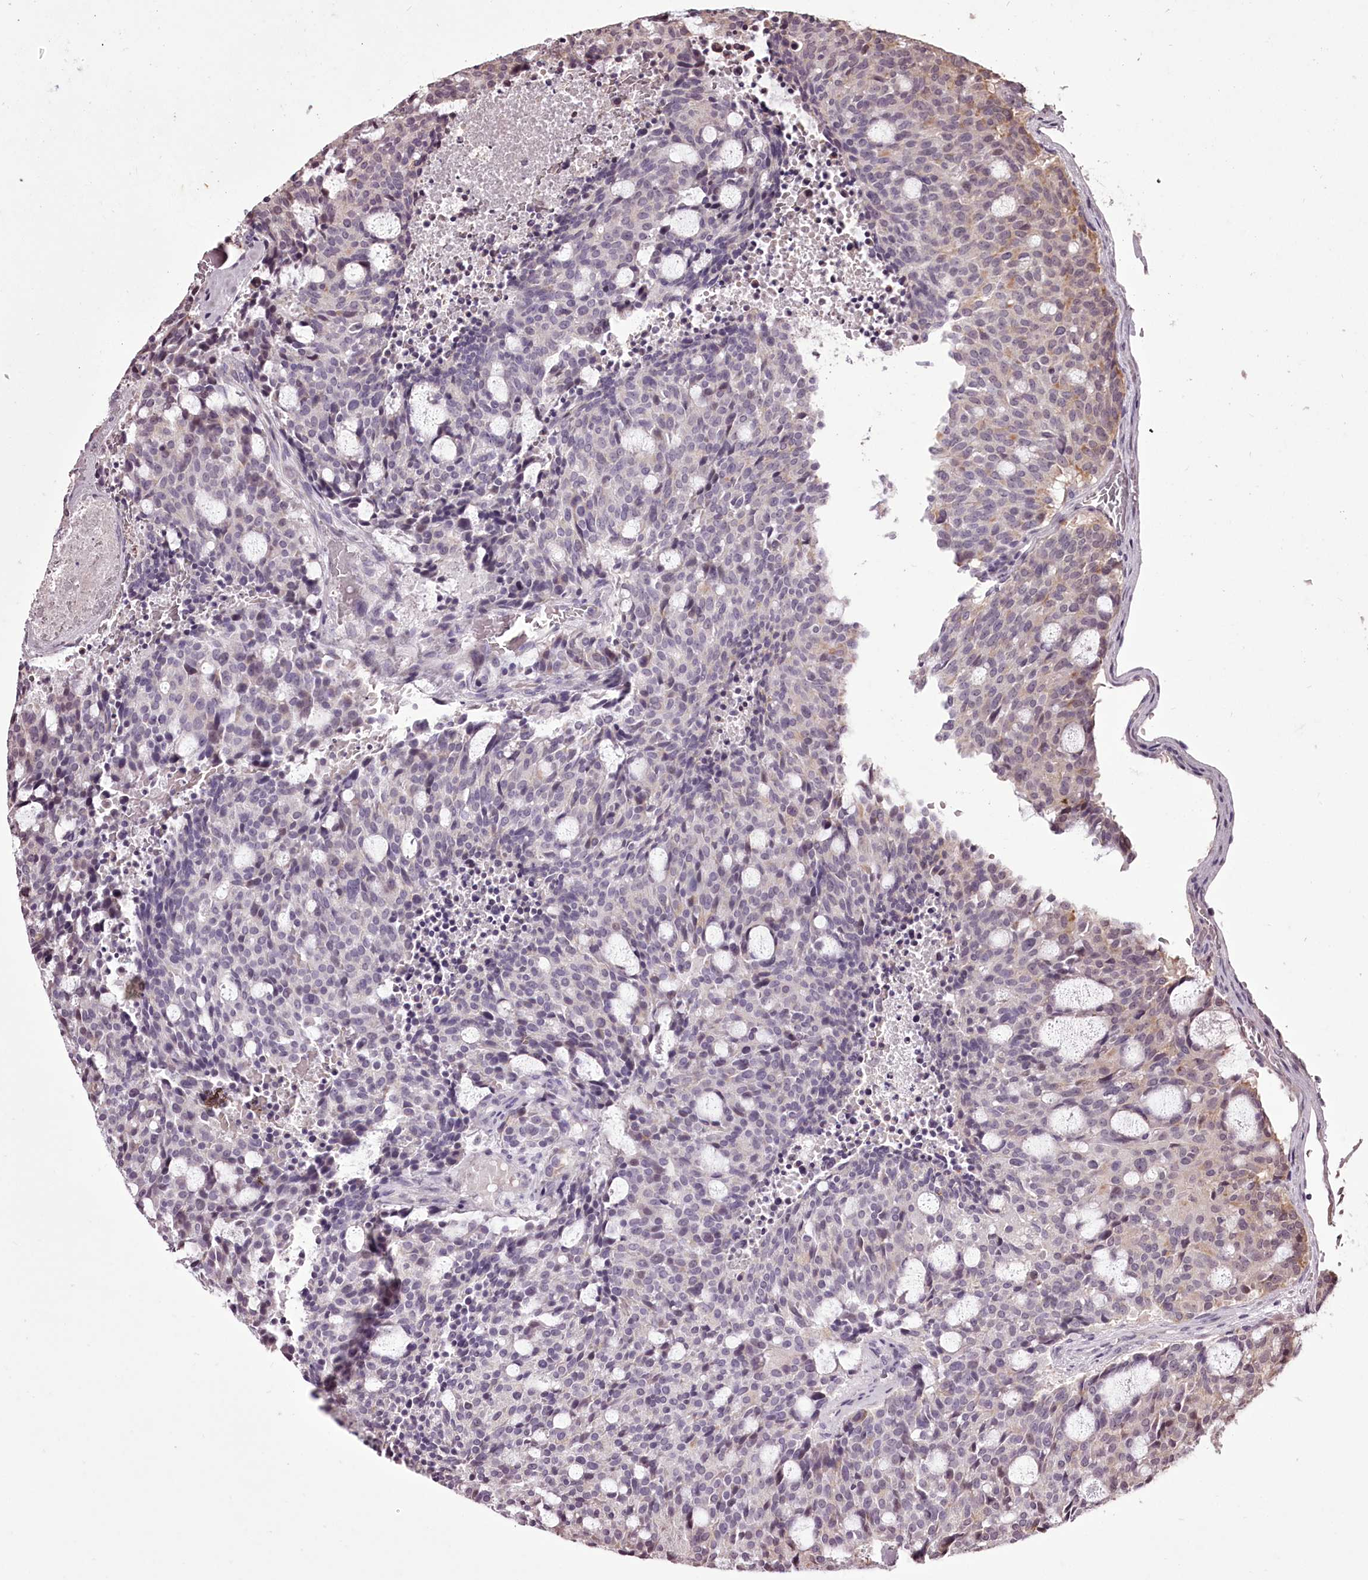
{"staining": {"intensity": "negative", "quantity": "none", "location": "none"}, "tissue": "carcinoid", "cell_type": "Tumor cells", "image_type": "cancer", "snomed": [{"axis": "morphology", "description": "Carcinoid, malignant, NOS"}, {"axis": "topography", "description": "Pancreas"}], "caption": "Carcinoid was stained to show a protein in brown. There is no significant positivity in tumor cells.", "gene": "ADRA1D", "patient": {"sex": "female", "age": 54}}